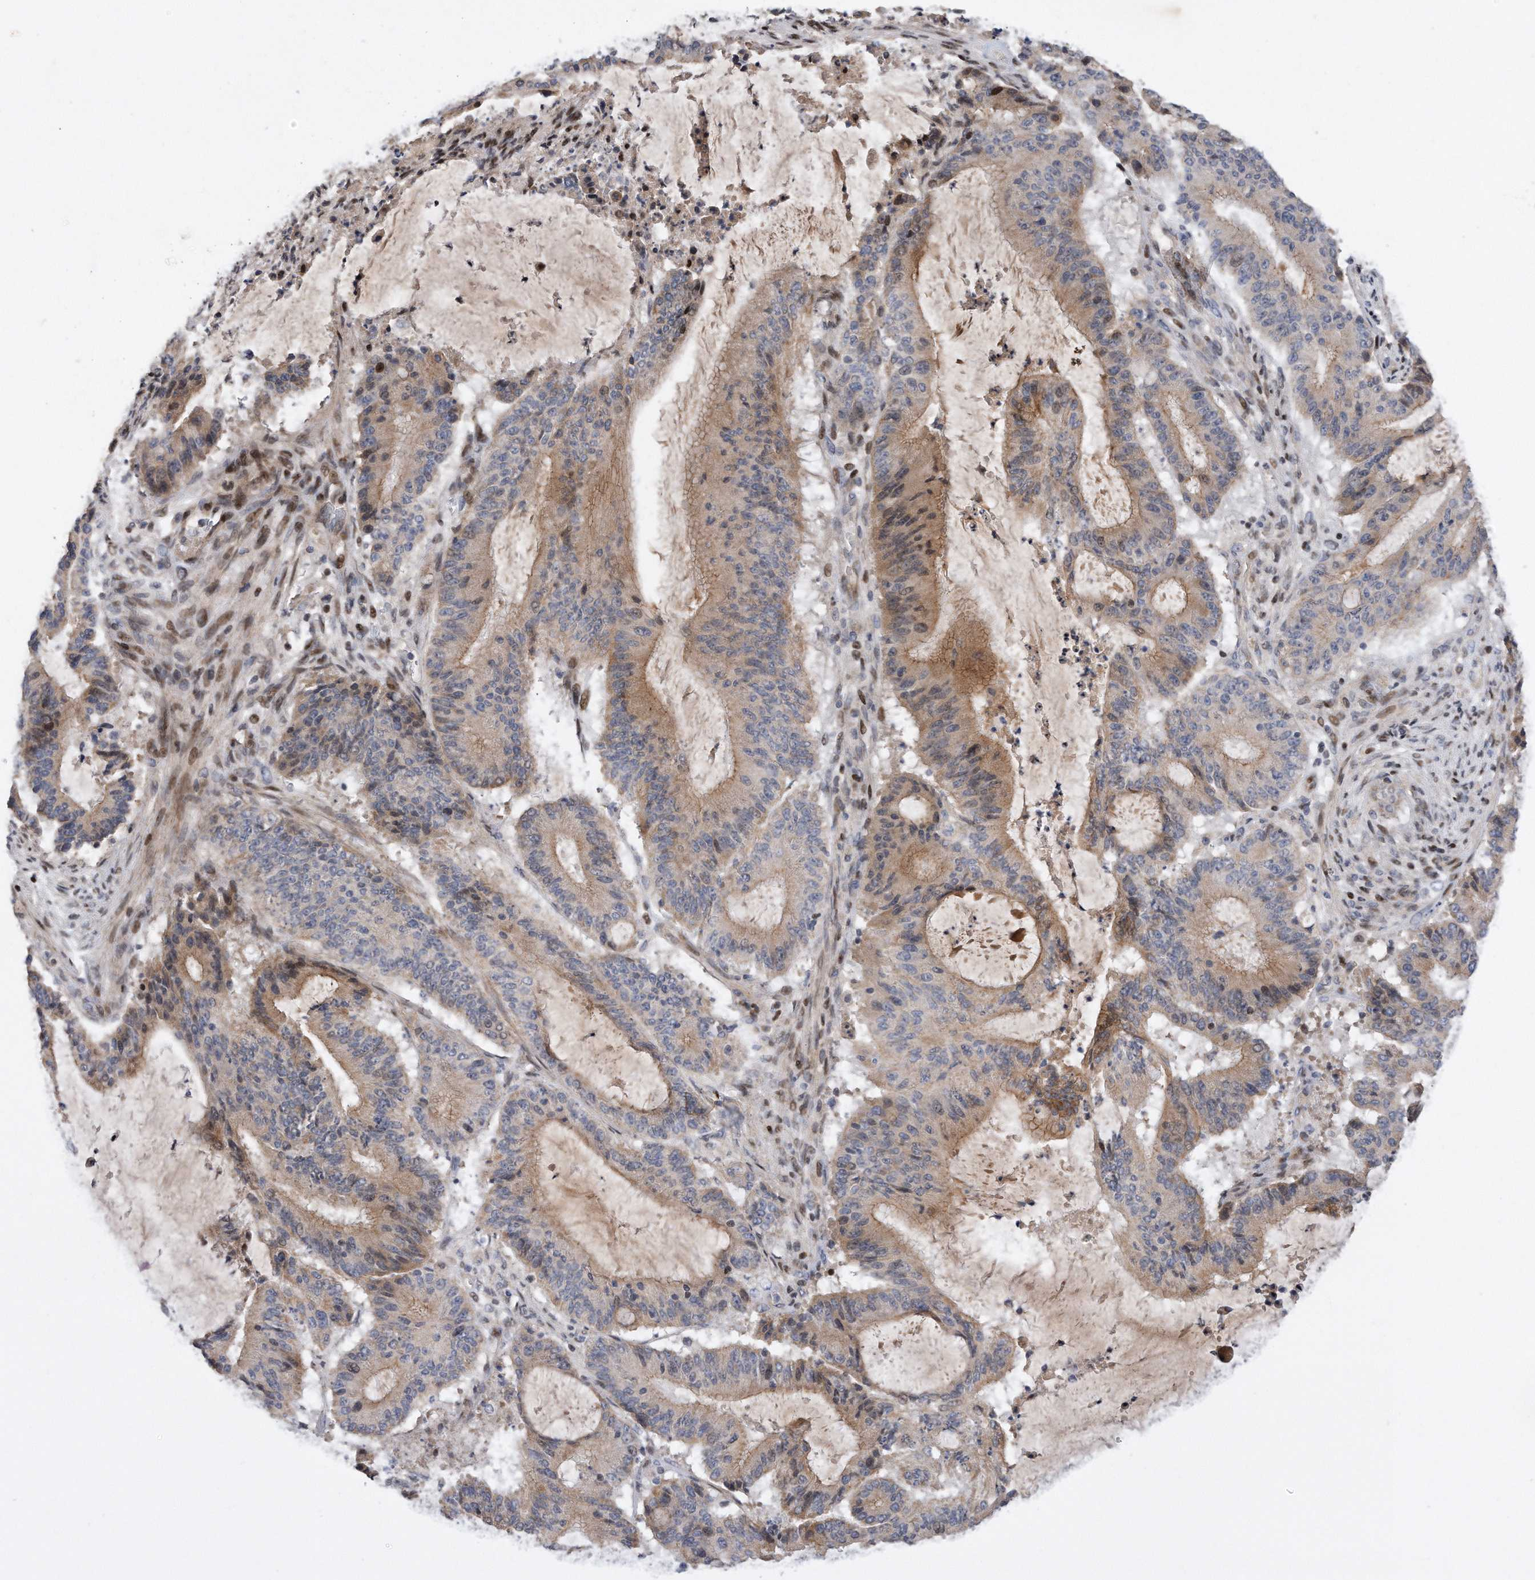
{"staining": {"intensity": "moderate", "quantity": "<25%", "location": "cytoplasmic/membranous,nuclear"}, "tissue": "liver cancer", "cell_type": "Tumor cells", "image_type": "cancer", "snomed": [{"axis": "morphology", "description": "Normal tissue, NOS"}, {"axis": "morphology", "description": "Cholangiocarcinoma"}, {"axis": "topography", "description": "Liver"}, {"axis": "topography", "description": "Peripheral nerve tissue"}], "caption": "A low amount of moderate cytoplasmic/membranous and nuclear positivity is identified in approximately <25% of tumor cells in liver cancer tissue.", "gene": "CDH12", "patient": {"sex": "female", "age": 73}}